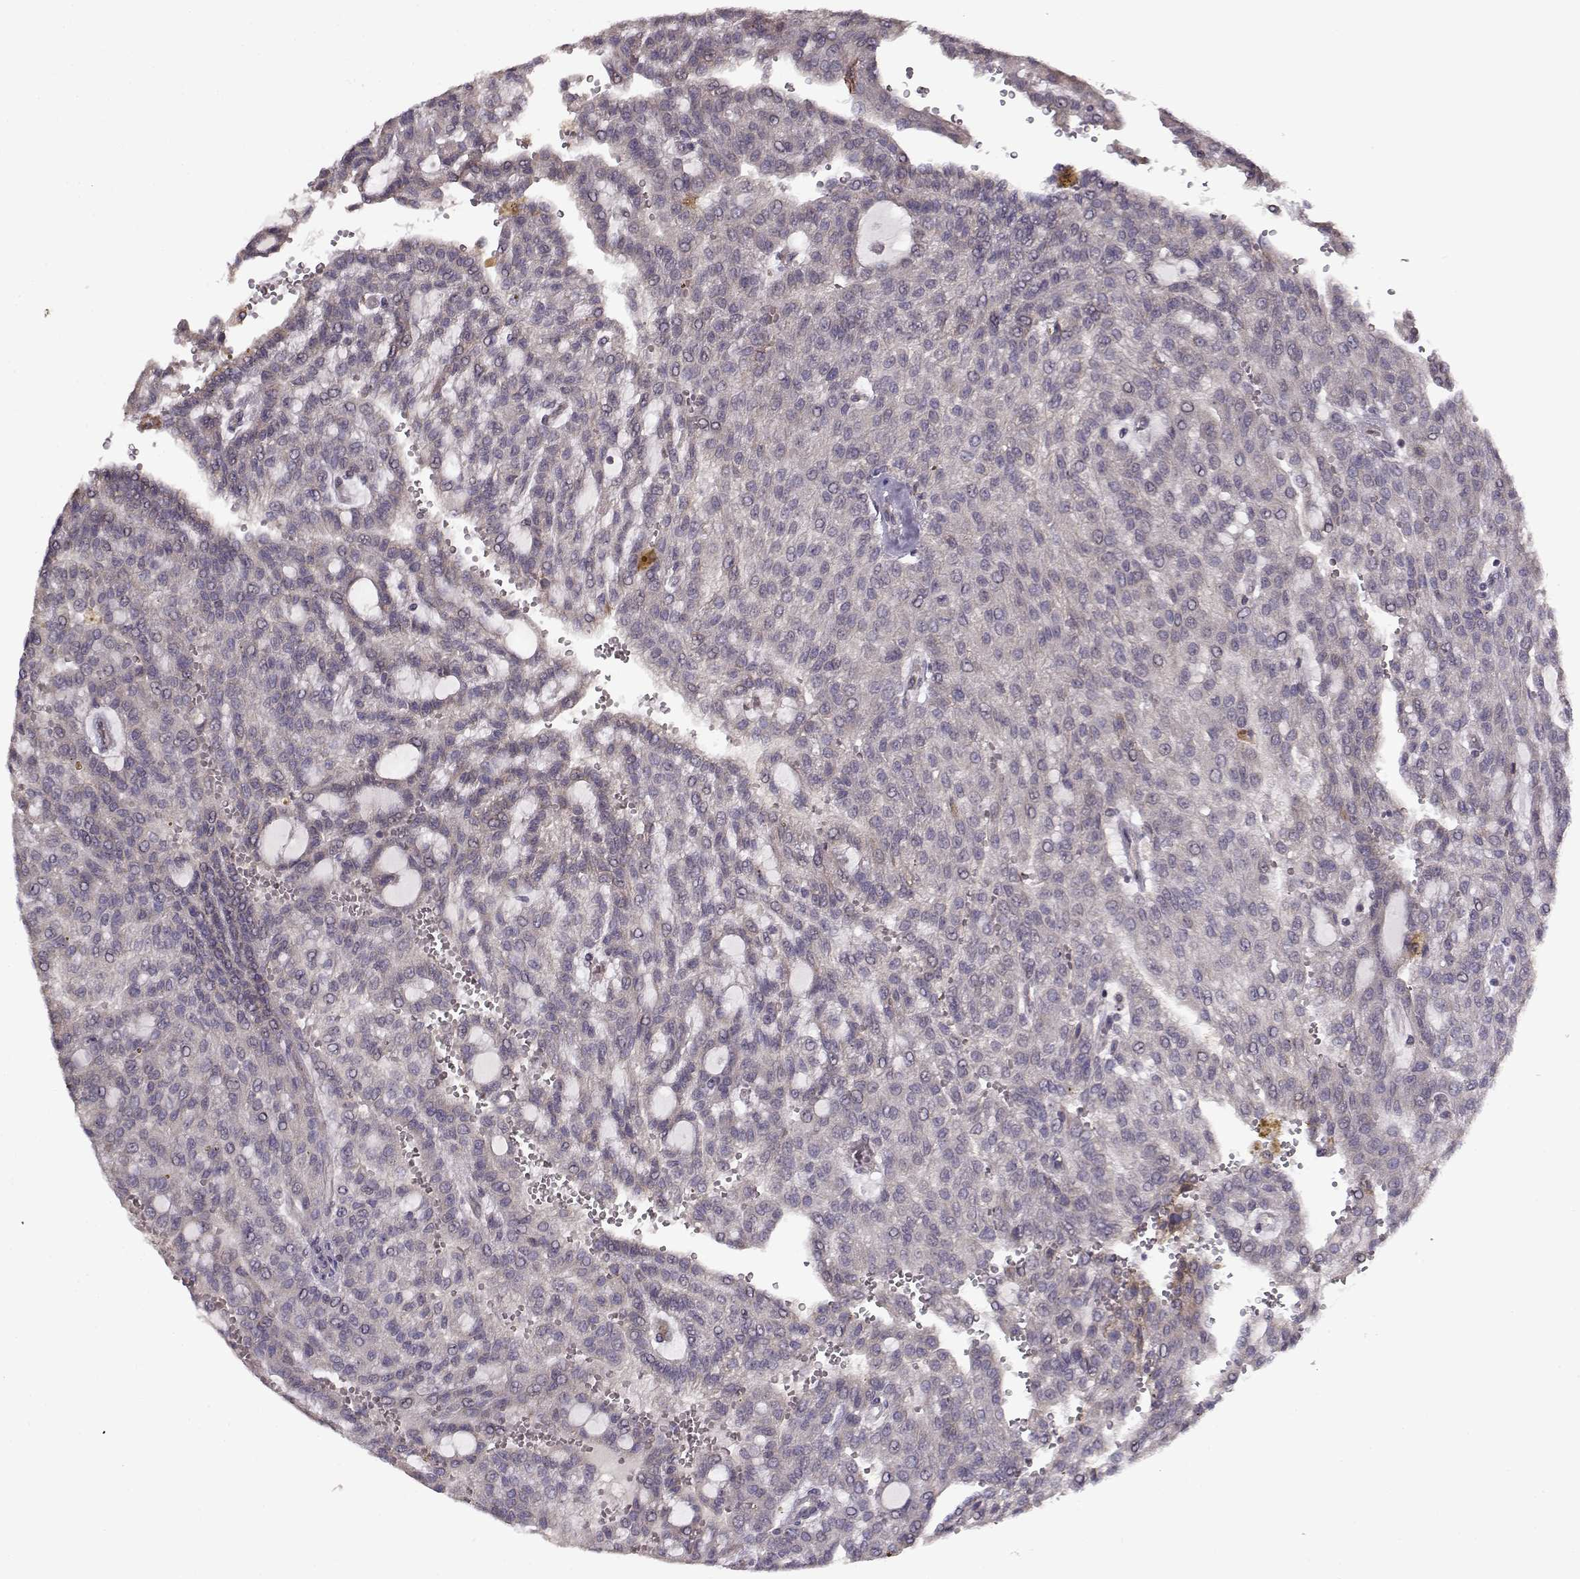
{"staining": {"intensity": "negative", "quantity": "none", "location": "none"}, "tissue": "renal cancer", "cell_type": "Tumor cells", "image_type": "cancer", "snomed": [{"axis": "morphology", "description": "Adenocarcinoma, NOS"}, {"axis": "topography", "description": "Kidney"}], "caption": "This is a micrograph of immunohistochemistry (IHC) staining of adenocarcinoma (renal), which shows no positivity in tumor cells. The staining is performed using DAB brown chromogen with nuclei counter-stained in using hematoxylin.", "gene": "ENTPD8", "patient": {"sex": "male", "age": 63}}